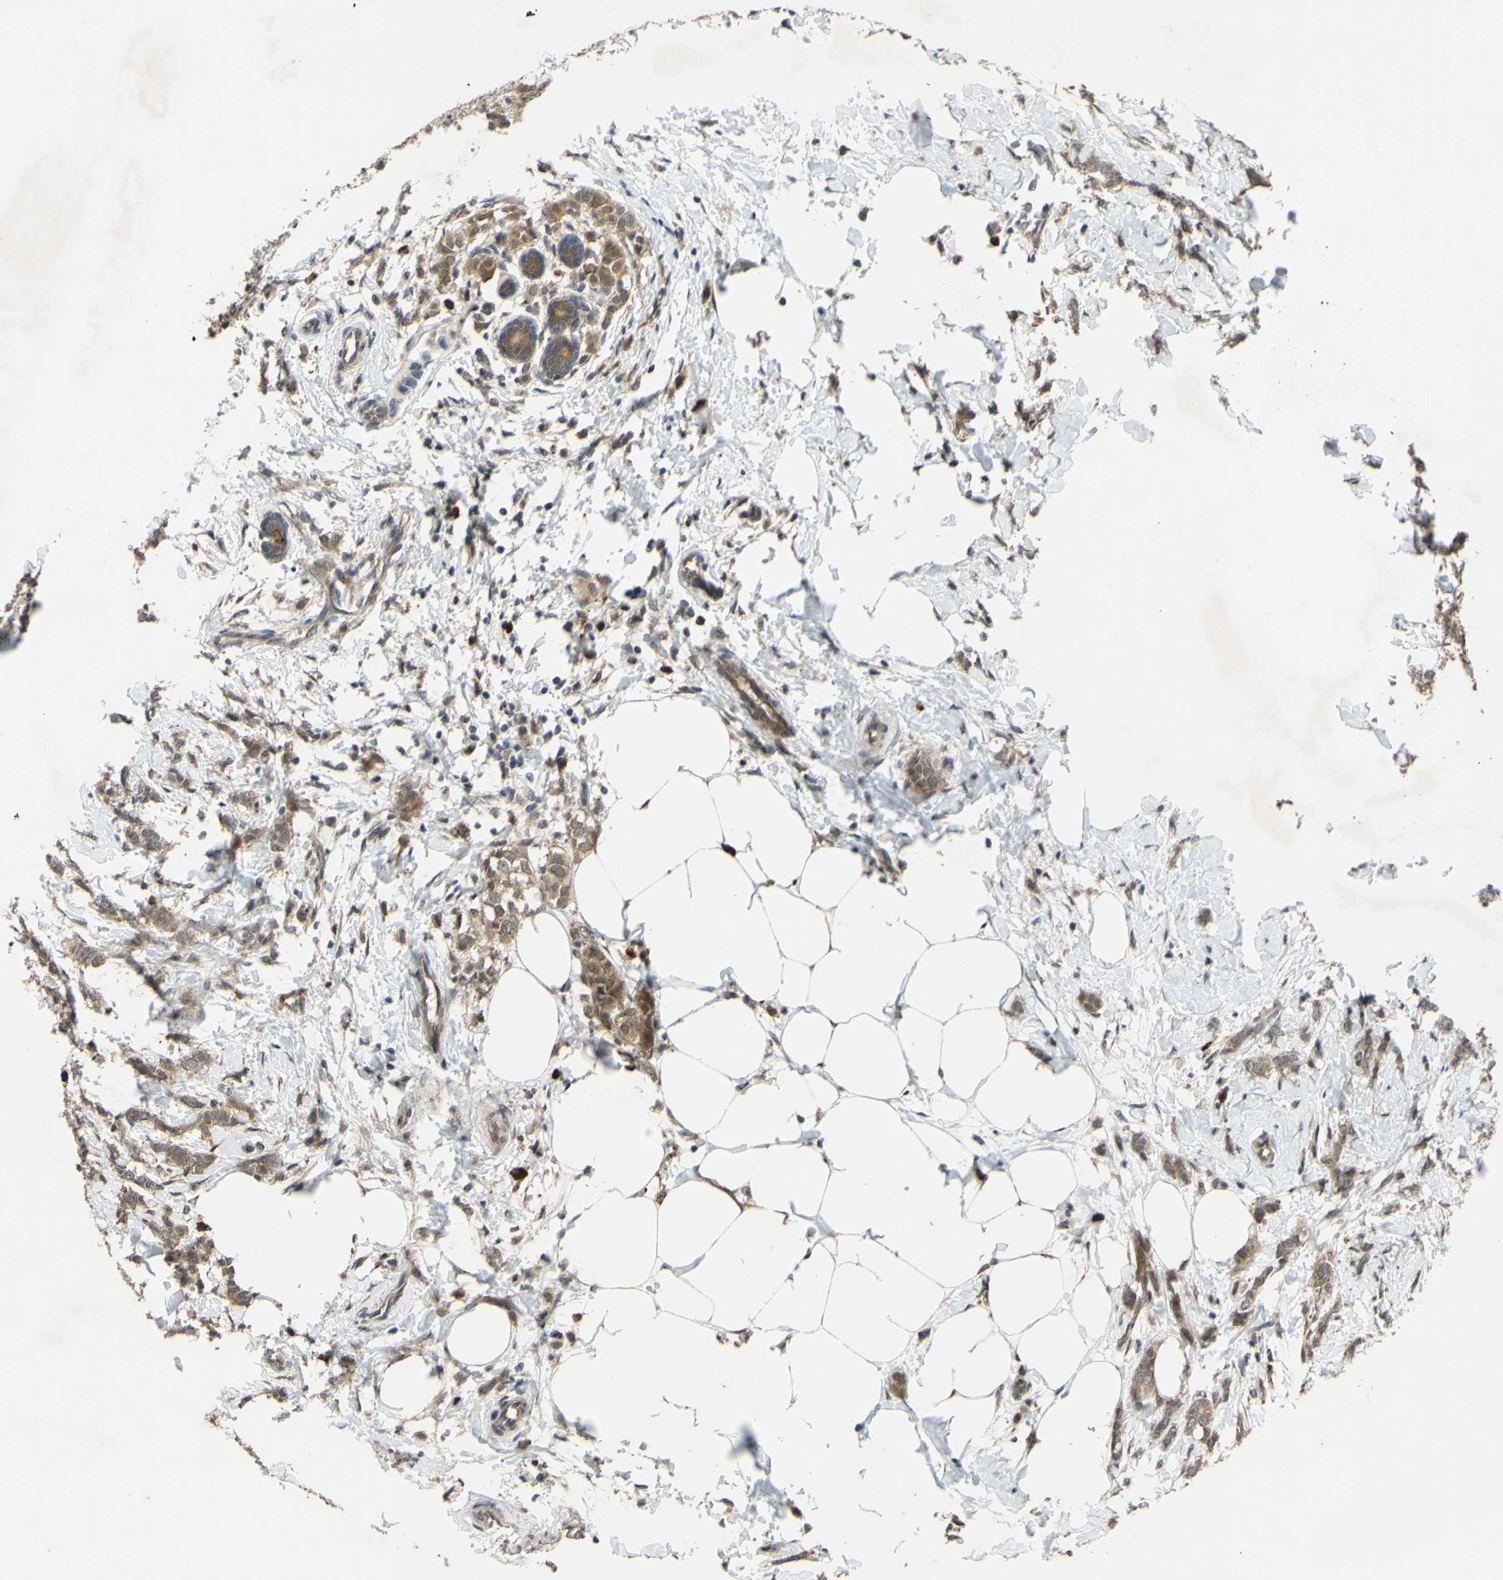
{"staining": {"intensity": "moderate", "quantity": ">75%", "location": "cytoplasmic/membranous"}, "tissue": "breast cancer", "cell_type": "Tumor cells", "image_type": "cancer", "snomed": [{"axis": "morphology", "description": "Lobular carcinoma, in situ"}, {"axis": "morphology", "description": "Lobular carcinoma"}, {"axis": "topography", "description": "Breast"}], "caption": "Protein expression analysis of breast cancer (lobular carcinoma) displays moderate cytoplasmic/membranous positivity in approximately >75% of tumor cells.", "gene": "ABCC8", "patient": {"sex": "female", "age": 41}}